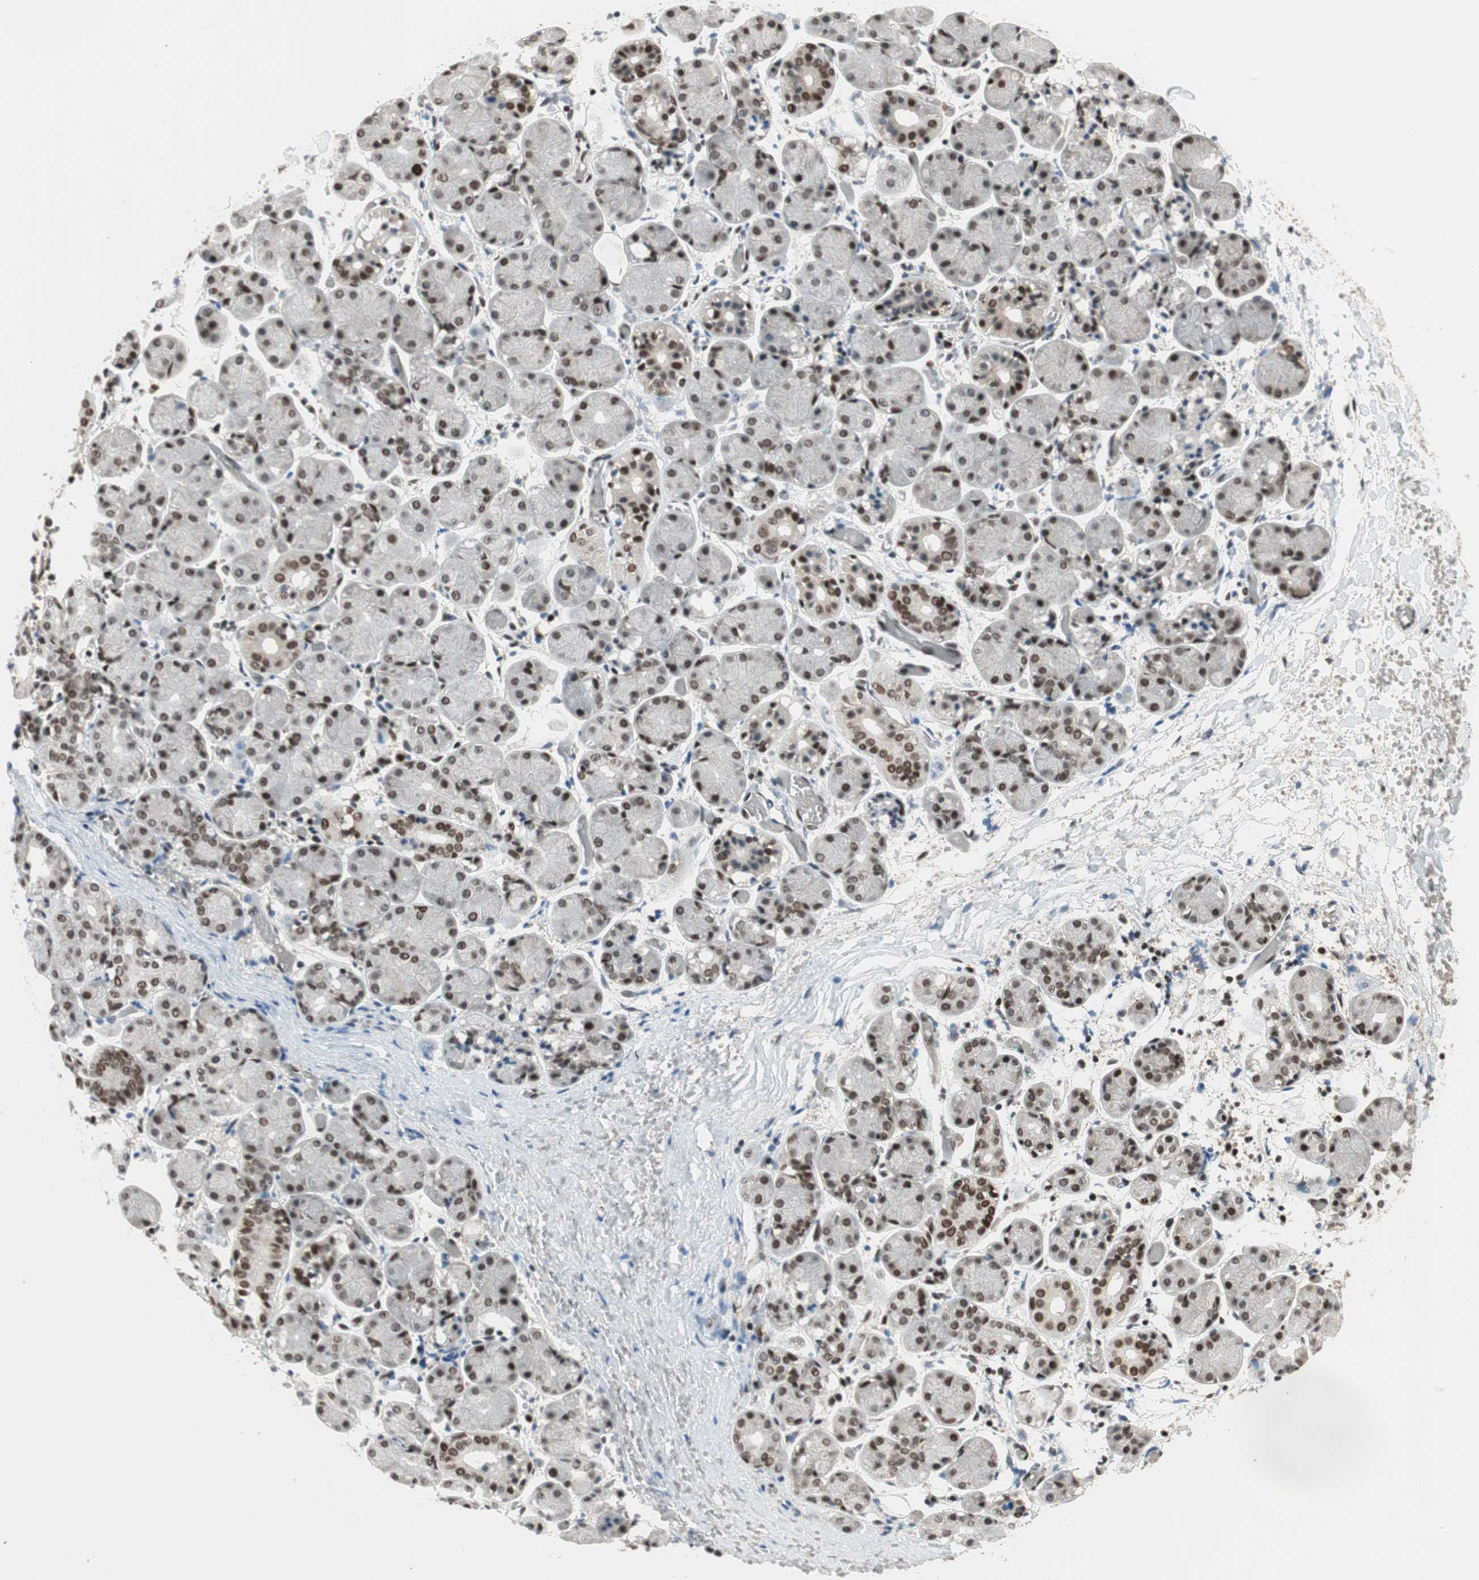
{"staining": {"intensity": "moderate", "quantity": ">75%", "location": "nuclear"}, "tissue": "salivary gland", "cell_type": "Glandular cells", "image_type": "normal", "snomed": [{"axis": "morphology", "description": "Normal tissue, NOS"}, {"axis": "topography", "description": "Salivary gland"}], "caption": "Moderate nuclear positivity is identified in approximately >75% of glandular cells in unremarkable salivary gland. Using DAB (3,3'-diaminobenzidine) (brown) and hematoxylin (blue) stains, captured at high magnification using brightfield microscopy.", "gene": "MDC1", "patient": {"sex": "female", "age": 24}}